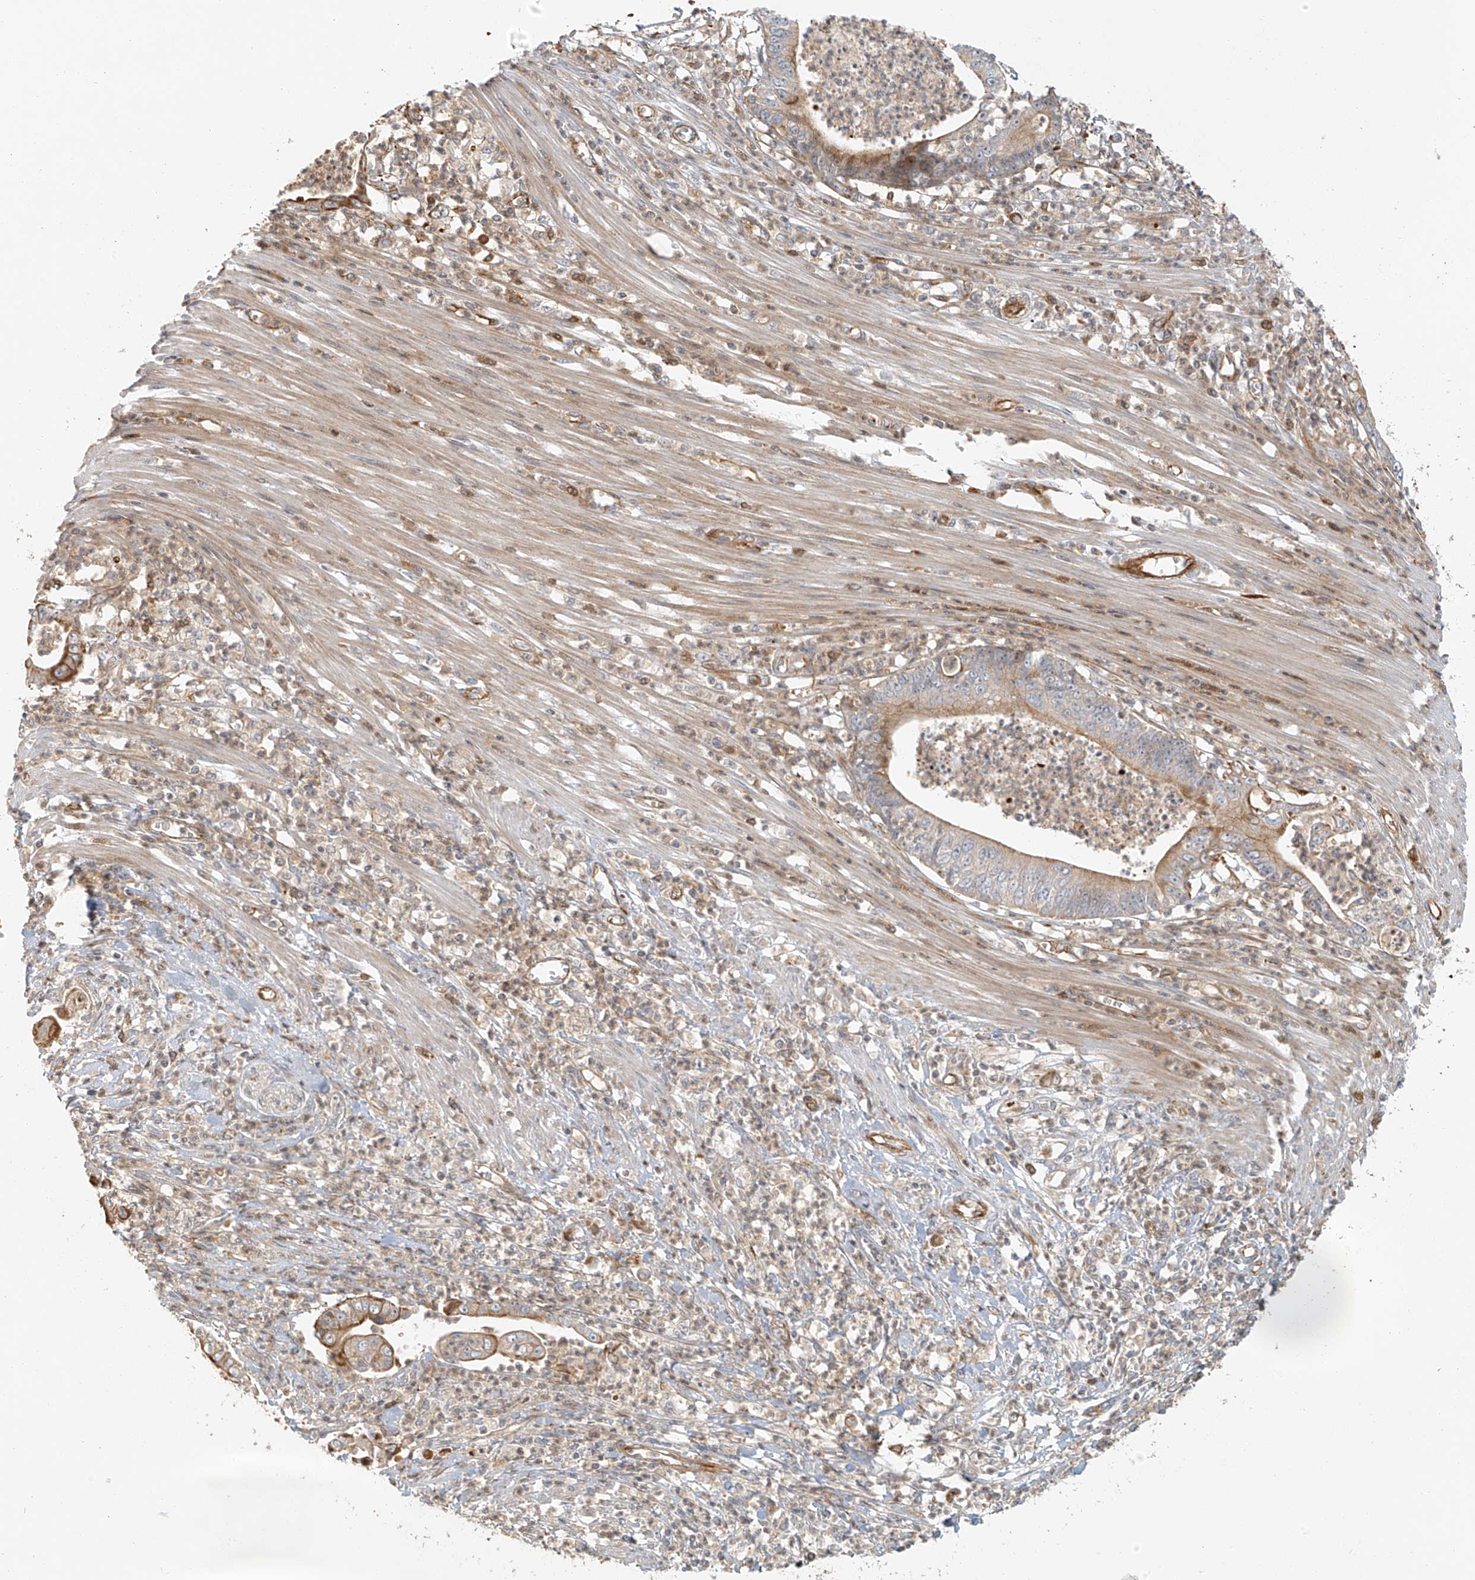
{"staining": {"intensity": "moderate", "quantity": "25%-75%", "location": "cytoplasmic/membranous"}, "tissue": "pancreatic cancer", "cell_type": "Tumor cells", "image_type": "cancer", "snomed": [{"axis": "morphology", "description": "Adenocarcinoma, NOS"}, {"axis": "topography", "description": "Pancreas"}], "caption": "Pancreatic cancer stained with immunohistochemistry (IHC) exhibits moderate cytoplasmic/membranous positivity in about 25%-75% of tumor cells.", "gene": "MIPEP", "patient": {"sex": "male", "age": 69}}